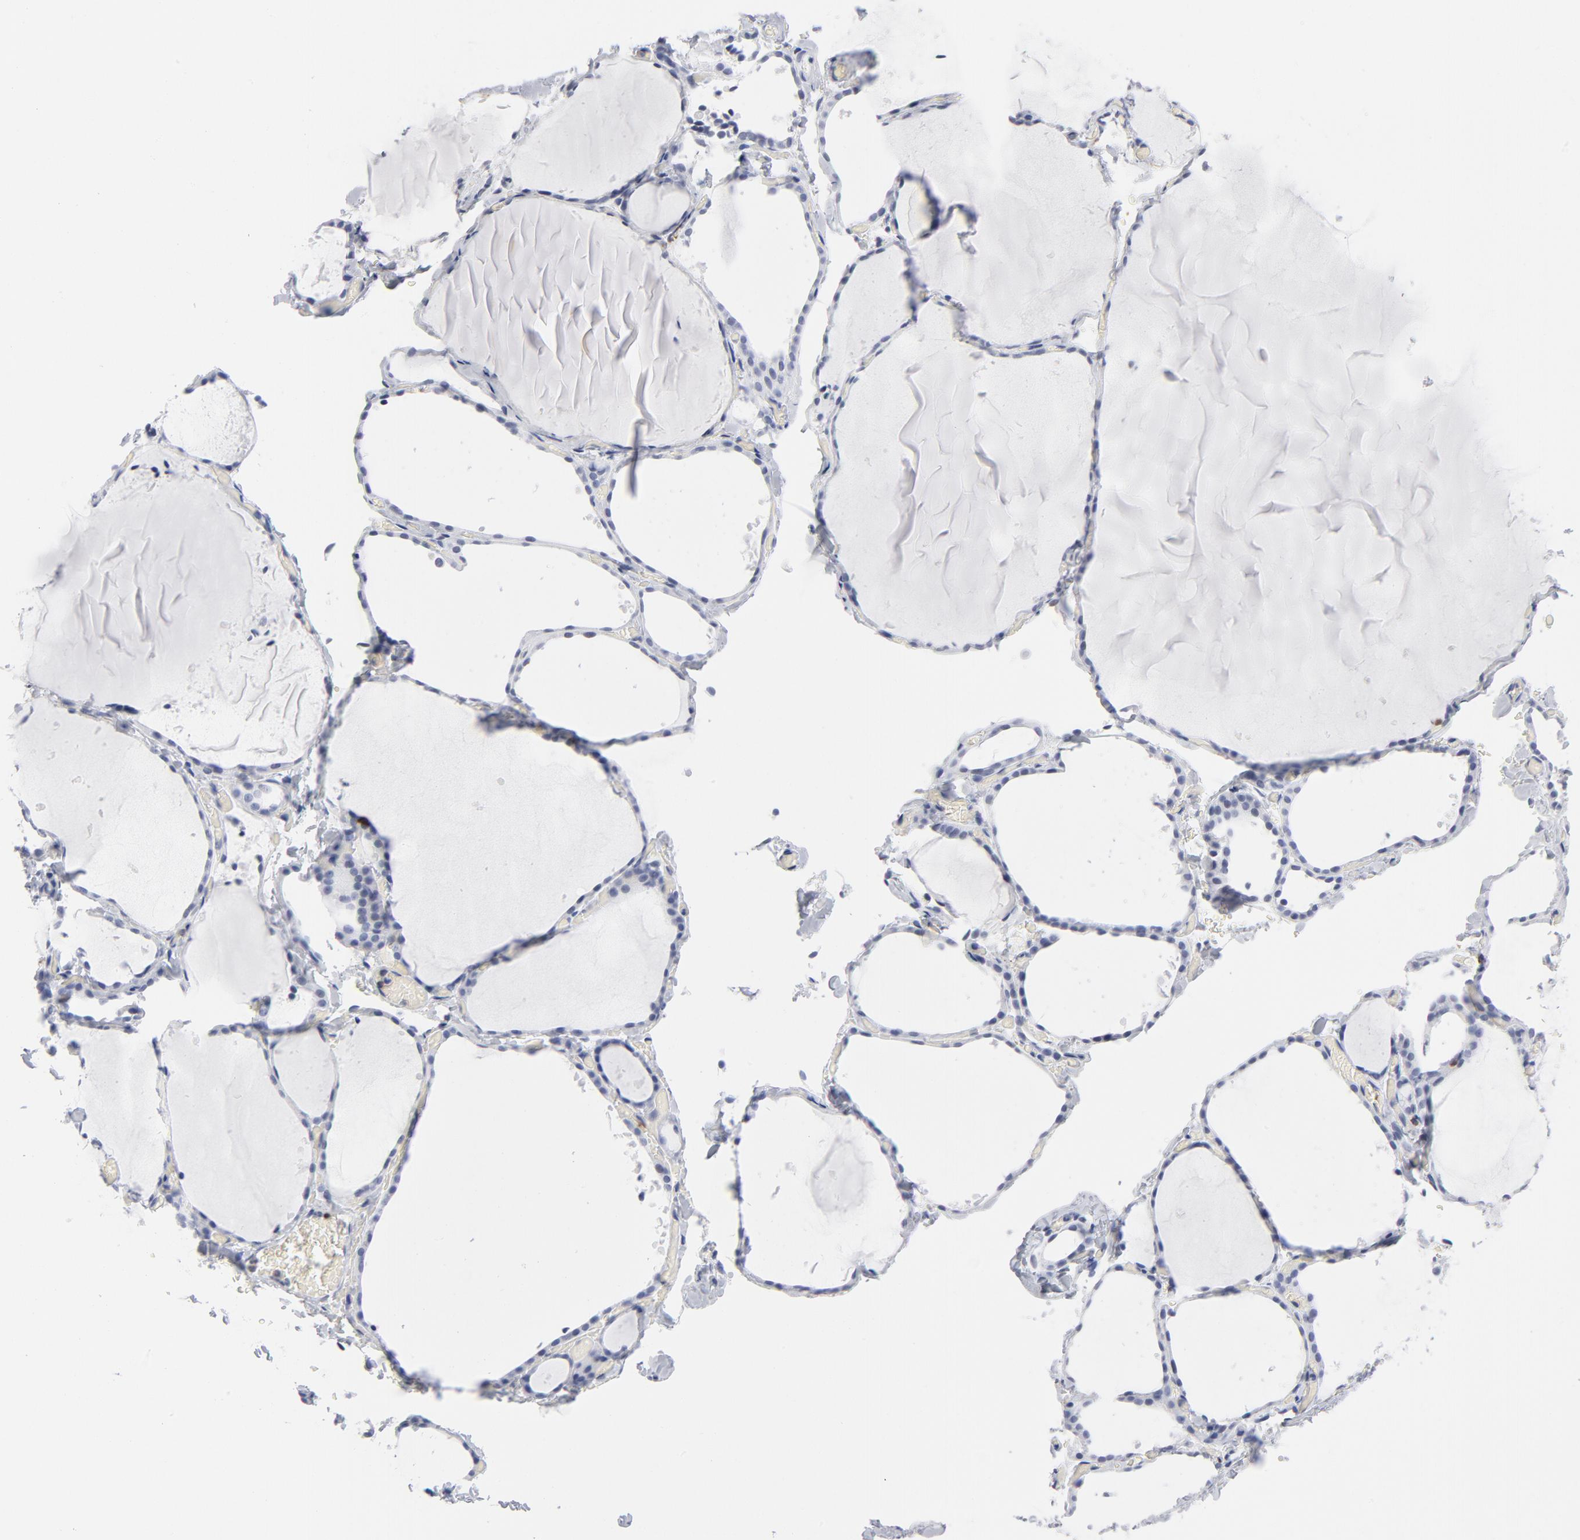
{"staining": {"intensity": "negative", "quantity": "none", "location": "none"}, "tissue": "thyroid gland", "cell_type": "Glandular cells", "image_type": "normal", "snomed": [{"axis": "morphology", "description": "Normal tissue, NOS"}, {"axis": "topography", "description": "Thyroid gland"}], "caption": "High power microscopy histopathology image of an IHC photomicrograph of unremarkable thyroid gland, revealing no significant positivity in glandular cells. (Stains: DAB (3,3'-diaminobenzidine) immunohistochemistry (IHC) with hematoxylin counter stain, Microscopy: brightfield microscopy at high magnification).", "gene": "CD2", "patient": {"sex": "female", "age": 22}}